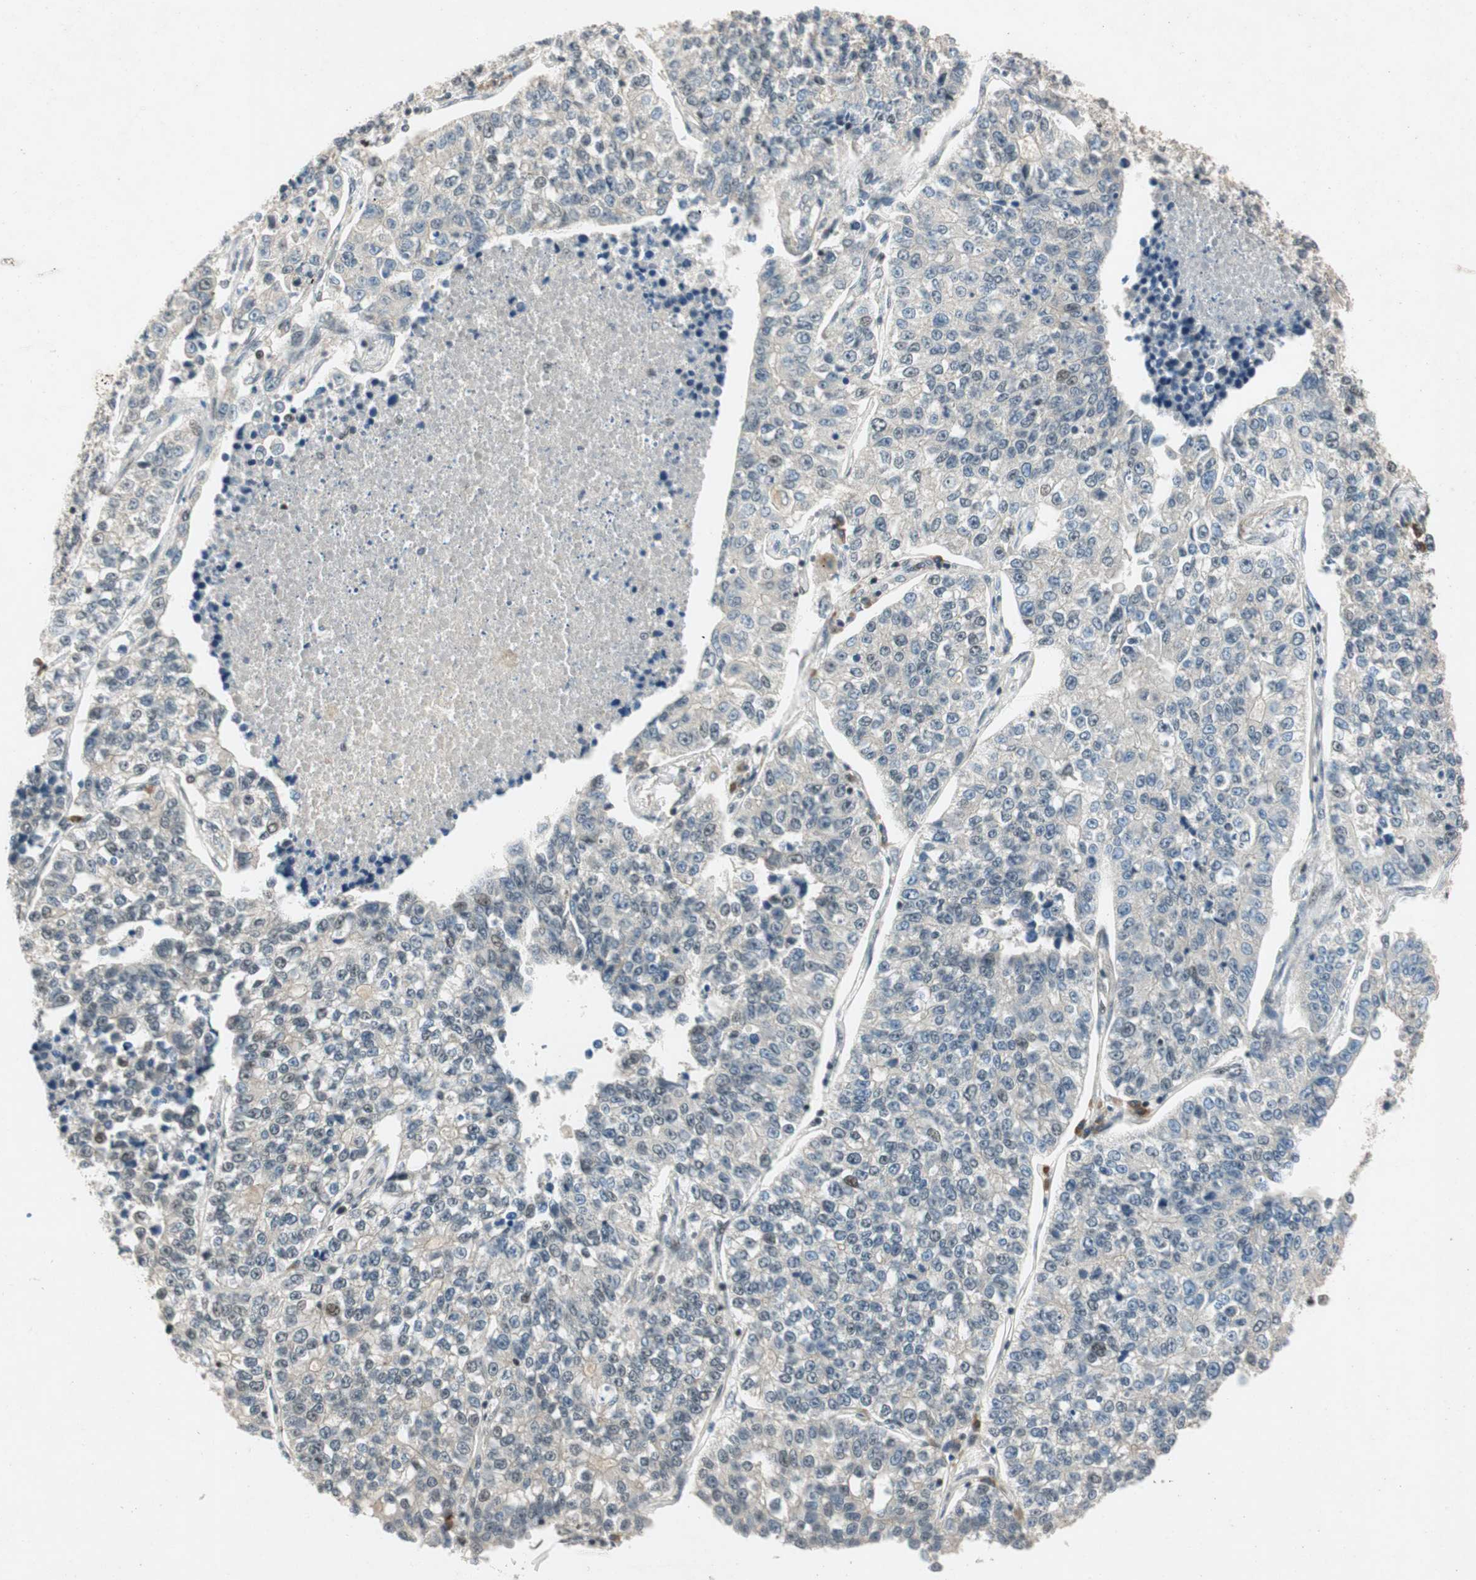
{"staining": {"intensity": "weak", "quantity": "<25%", "location": "nuclear"}, "tissue": "lung cancer", "cell_type": "Tumor cells", "image_type": "cancer", "snomed": [{"axis": "morphology", "description": "Adenocarcinoma, NOS"}, {"axis": "topography", "description": "Lung"}], "caption": "This histopathology image is of adenocarcinoma (lung) stained with immunohistochemistry (IHC) to label a protein in brown with the nuclei are counter-stained blue. There is no positivity in tumor cells.", "gene": "NCBP3", "patient": {"sex": "male", "age": 49}}